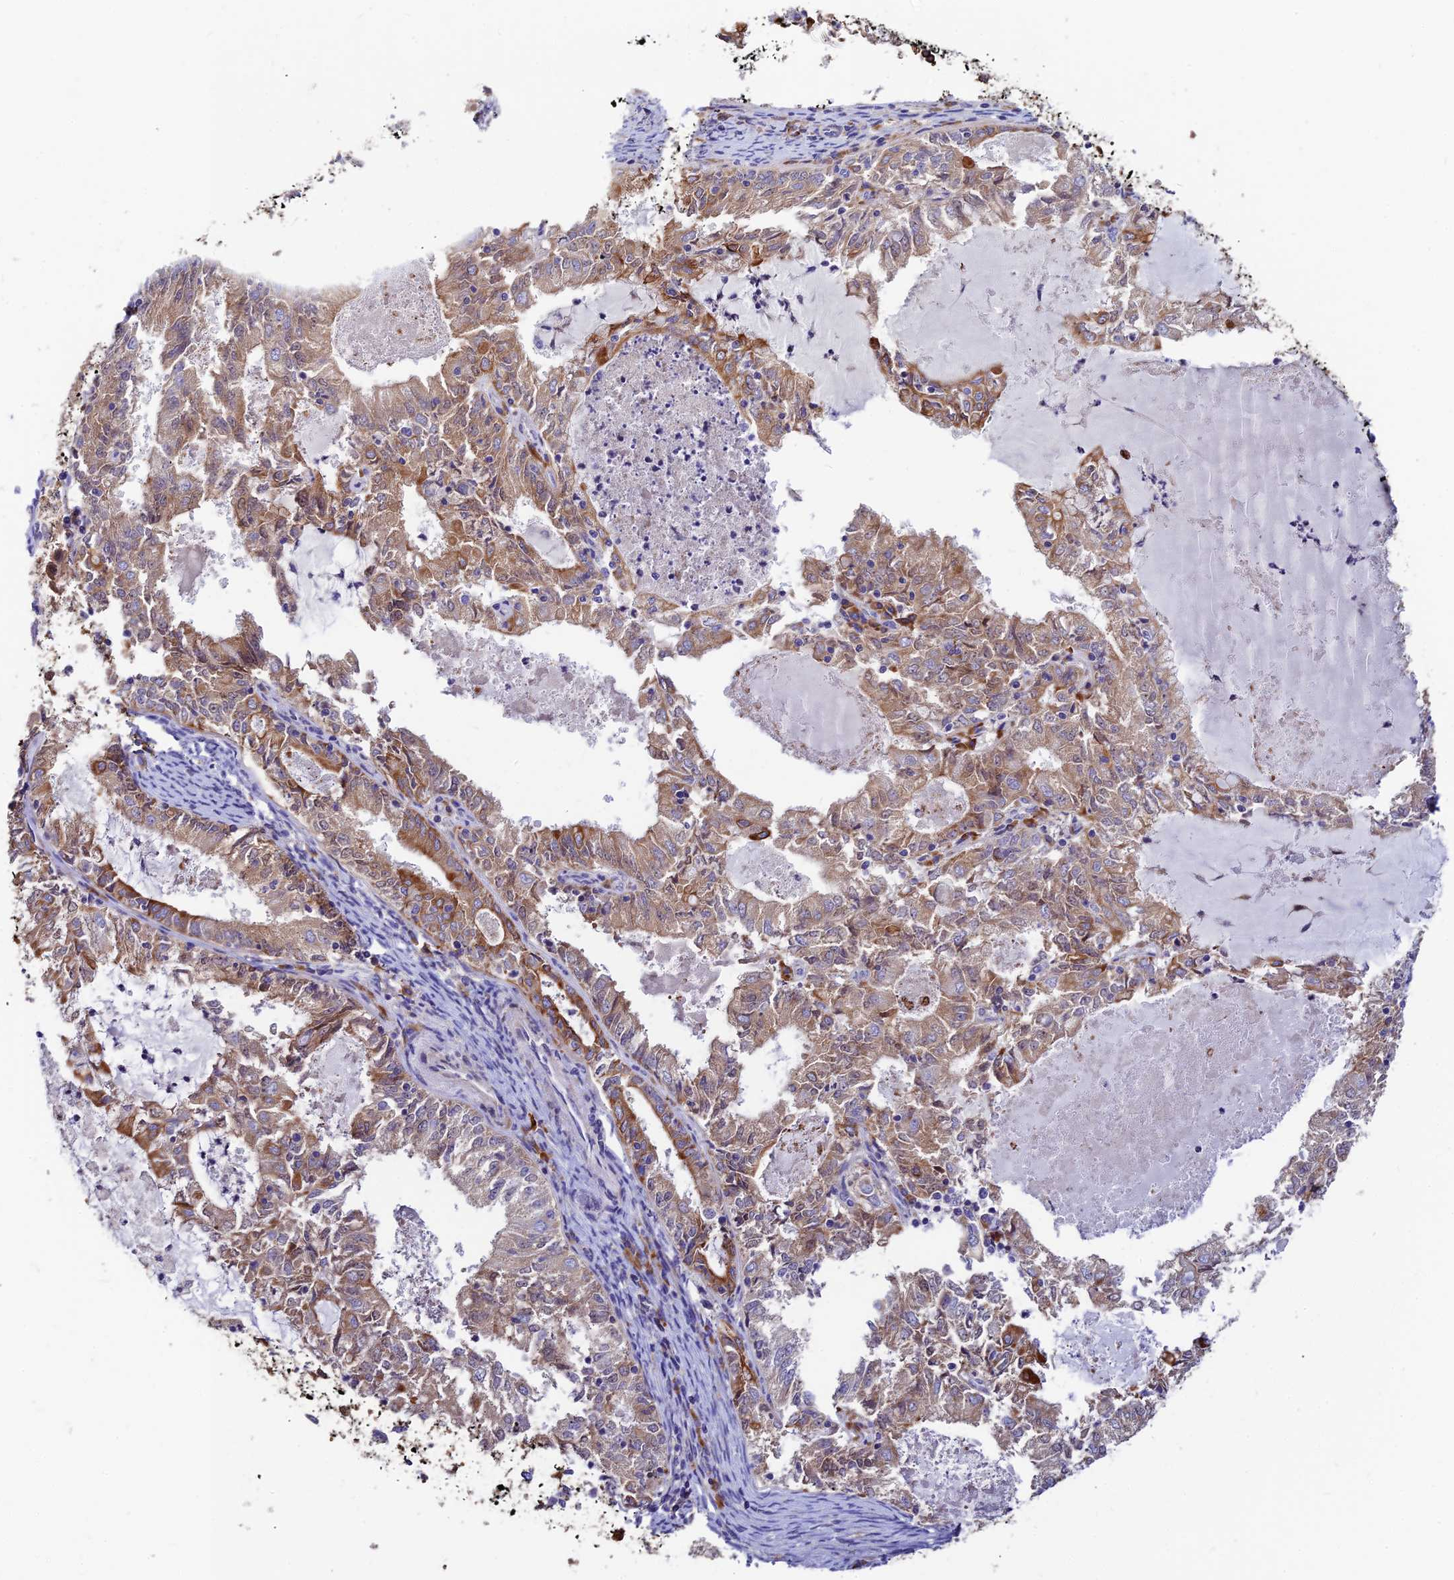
{"staining": {"intensity": "moderate", "quantity": ">75%", "location": "cytoplasmic/membranous"}, "tissue": "endometrial cancer", "cell_type": "Tumor cells", "image_type": "cancer", "snomed": [{"axis": "morphology", "description": "Adenocarcinoma, NOS"}, {"axis": "topography", "description": "Endometrium"}], "caption": "Immunohistochemistry image of neoplastic tissue: endometrial cancer stained using IHC shows medium levels of moderate protein expression localized specifically in the cytoplasmic/membranous of tumor cells, appearing as a cytoplasmic/membranous brown color.", "gene": "DENND2D", "patient": {"sex": "female", "age": 57}}